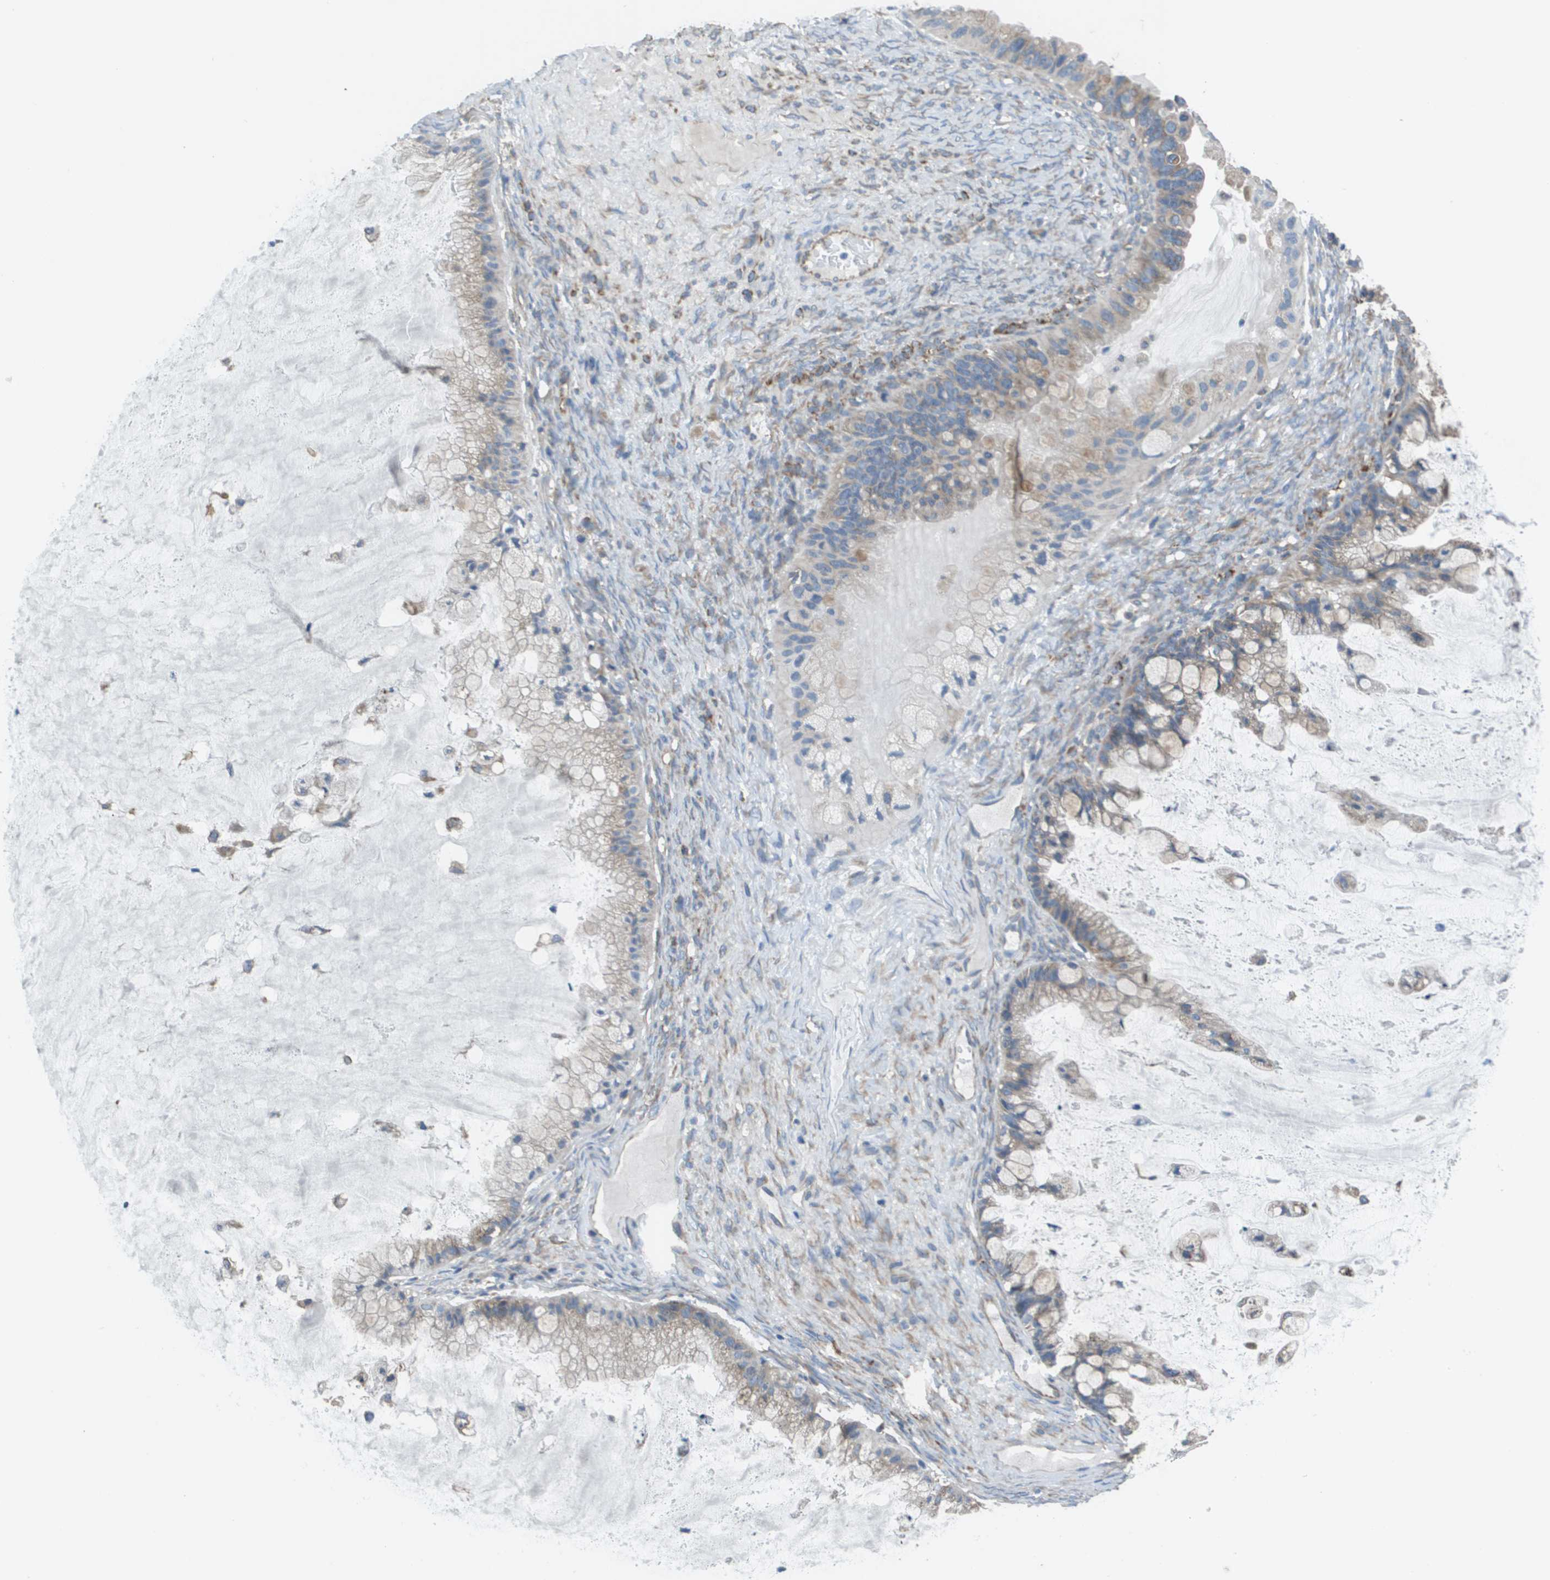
{"staining": {"intensity": "weak", "quantity": ">75%", "location": "cytoplasmic/membranous"}, "tissue": "ovarian cancer", "cell_type": "Tumor cells", "image_type": "cancer", "snomed": [{"axis": "morphology", "description": "Cystadenocarcinoma, mucinous, NOS"}, {"axis": "topography", "description": "Ovary"}], "caption": "Human ovarian mucinous cystadenocarcinoma stained with a brown dye displays weak cytoplasmic/membranous positive expression in about >75% of tumor cells.", "gene": "CLCN2", "patient": {"sex": "female", "age": 57}}